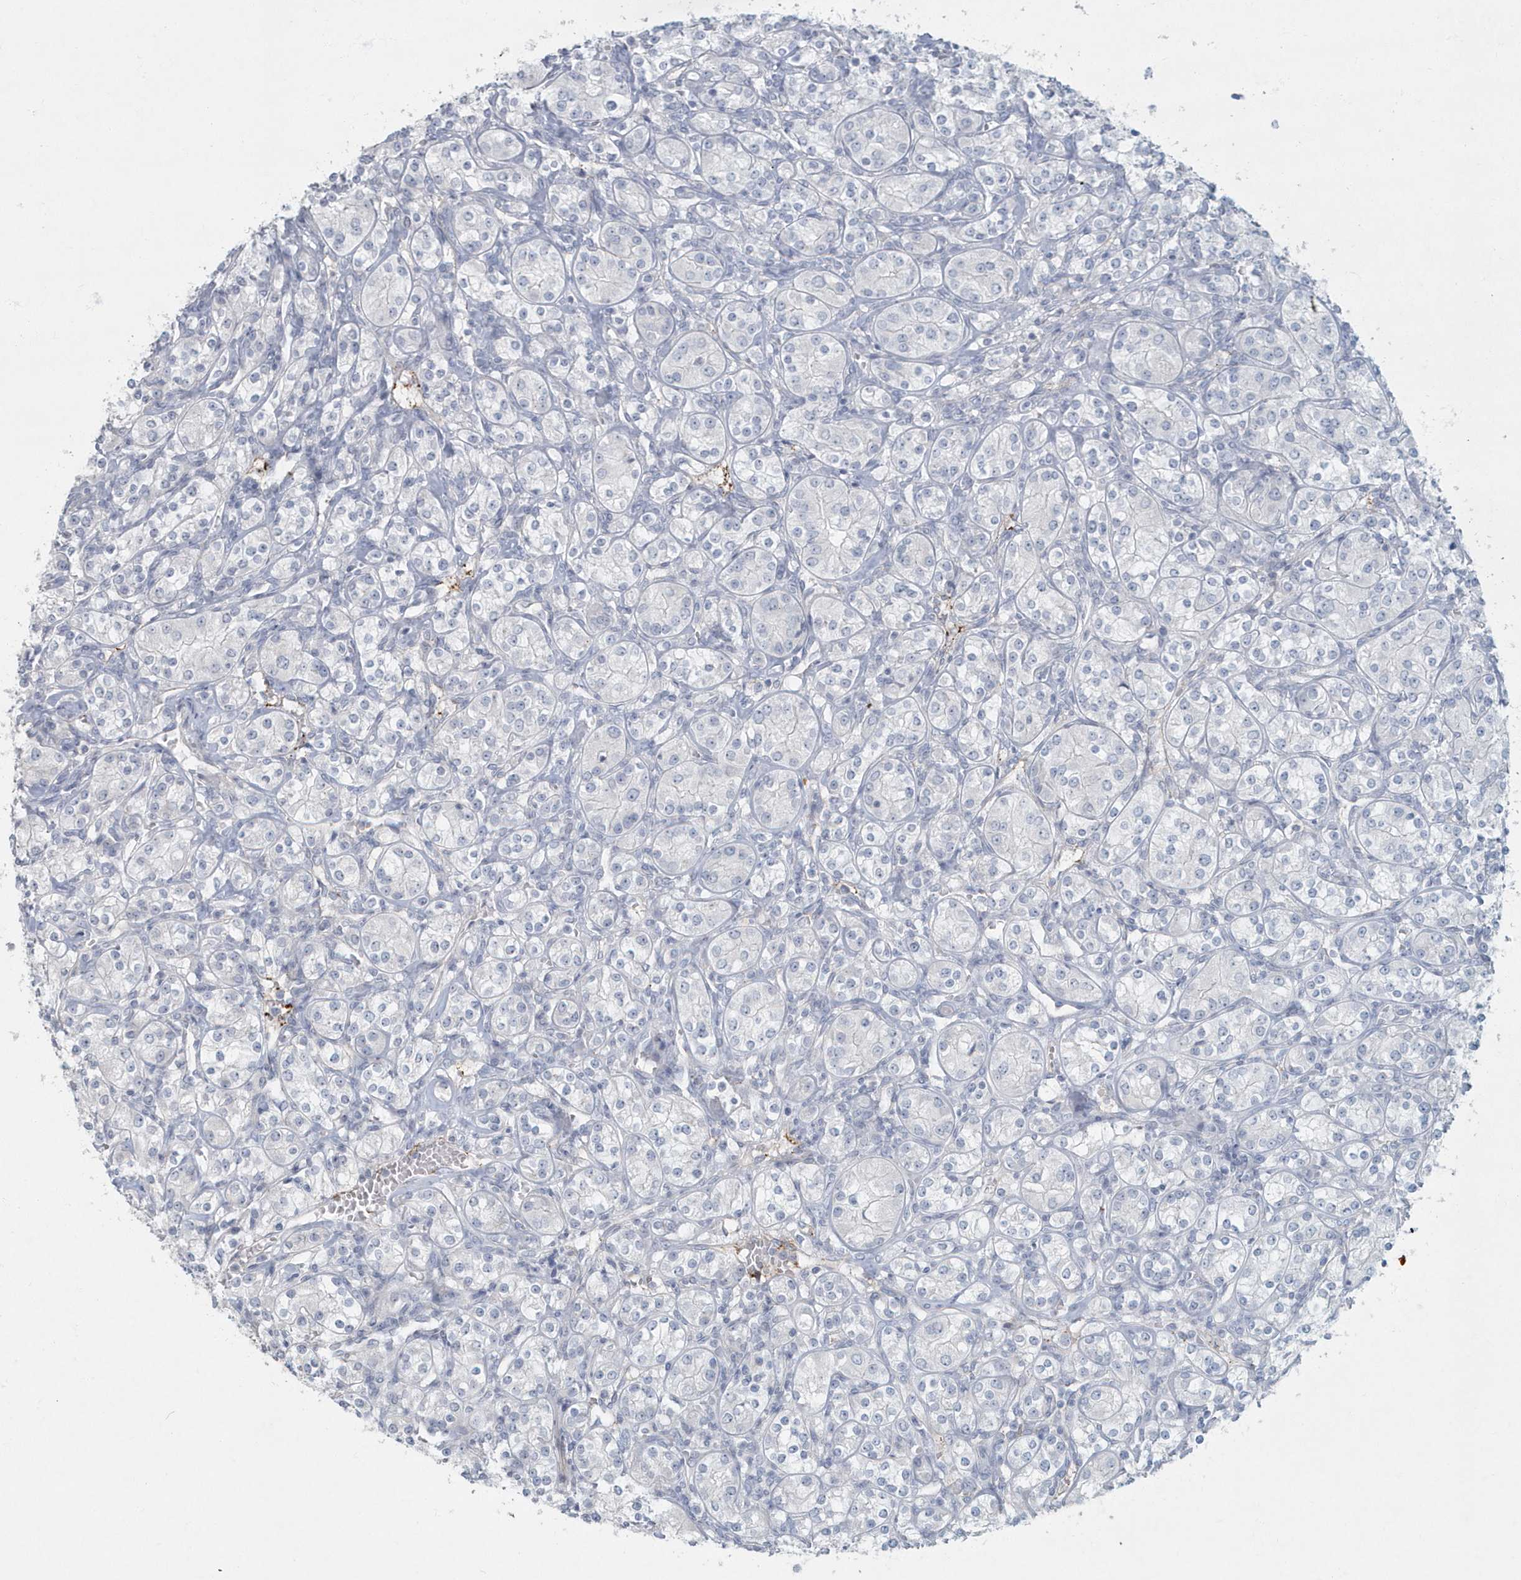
{"staining": {"intensity": "negative", "quantity": "none", "location": "none"}, "tissue": "renal cancer", "cell_type": "Tumor cells", "image_type": "cancer", "snomed": [{"axis": "morphology", "description": "Adenocarcinoma, NOS"}, {"axis": "topography", "description": "Kidney"}], "caption": "IHC micrograph of human renal cancer stained for a protein (brown), which displays no positivity in tumor cells. (Brightfield microscopy of DAB (3,3'-diaminobenzidine) immunohistochemistry (IHC) at high magnification).", "gene": "MYOT", "patient": {"sex": "male", "age": 77}}